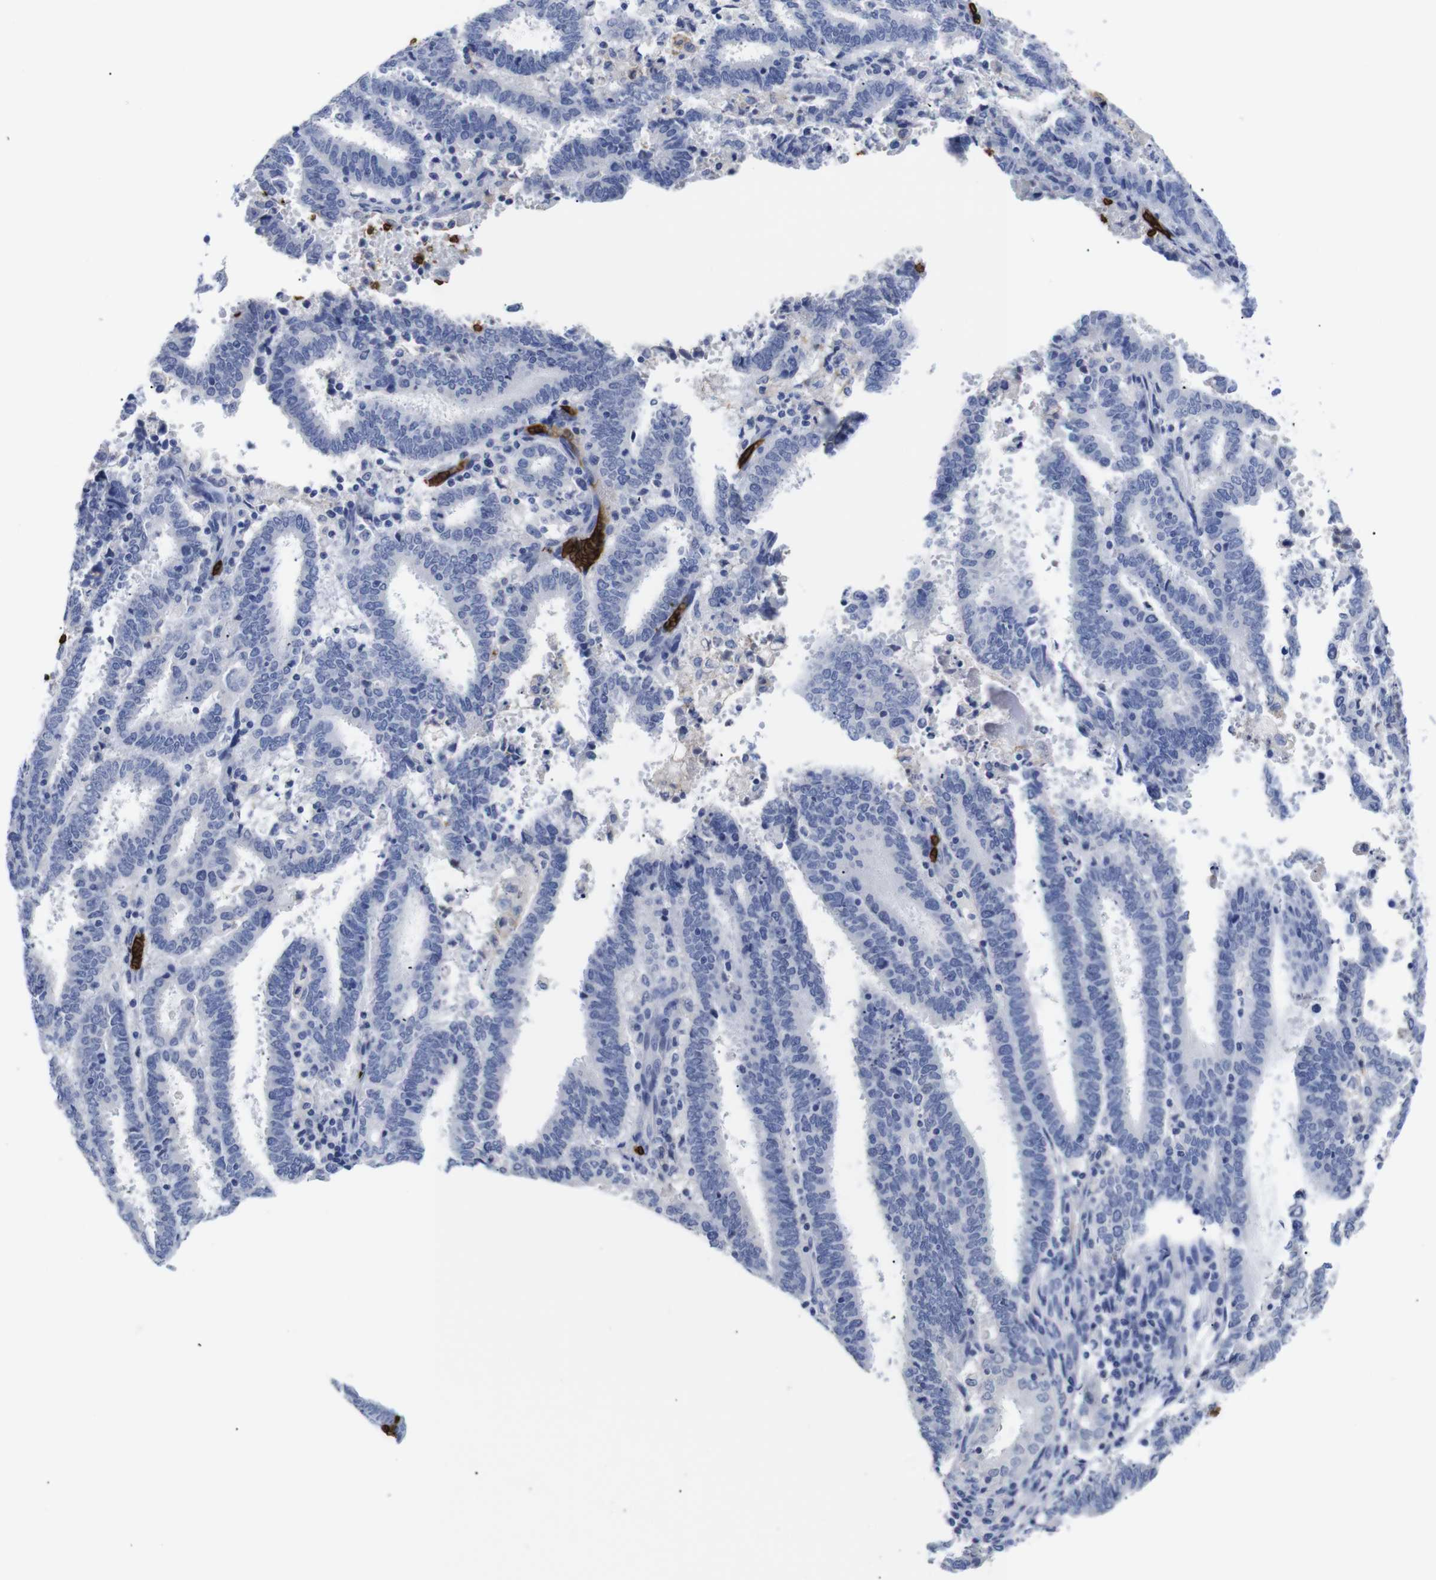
{"staining": {"intensity": "negative", "quantity": "none", "location": "none"}, "tissue": "endometrial cancer", "cell_type": "Tumor cells", "image_type": "cancer", "snomed": [{"axis": "morphology", "description": "Adenocarcinoma, NOS"}, {"axis": "topography", "description": "Uterus"}], "caption": "Tumor cells are negative for brown protein staining in endometrial adenocarcinoma.", "gene": "S1PR2", "patient": {"sex": "female", "age": 83}}